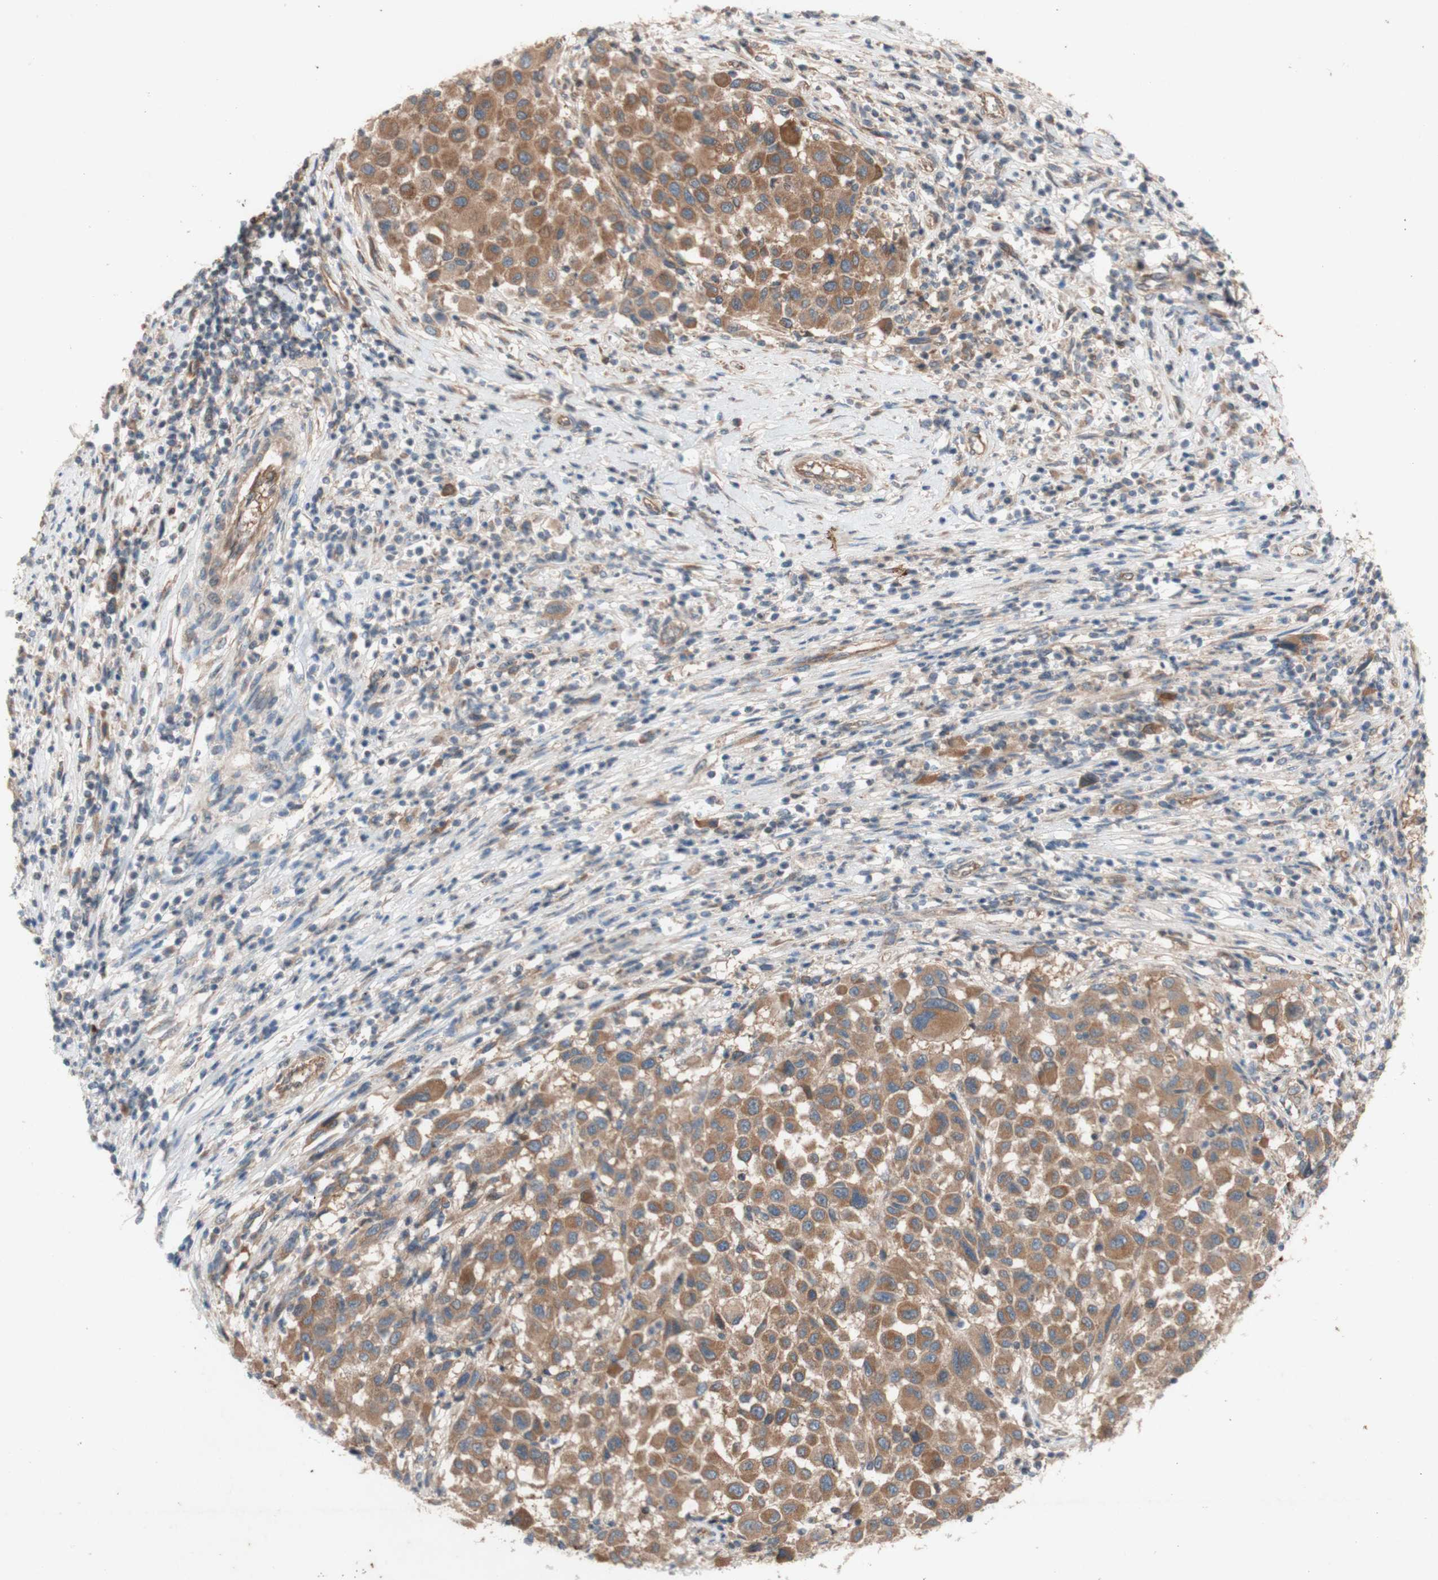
{"staining": {"intensity": "moderate", "quantity": ">75%", "location": "cytoplasmic/membranous"}, "tissue": "melanoma", "cell_type": "Tumor cells", "image_type": "cancer", "snomed": [{"axis": "morphology", "description": "Malignant melanoma, Metastatic site"}, {"axis": "topography", "description": "Lymph node"}], "caption": "Tumor cells reveal medium levels of moderate cytoplasmic/membranous staining in about >75% of cells in human malignant melanoma (metastatic site).", "gene": "TST", "patient": {"sex": "male", "age": 61}}